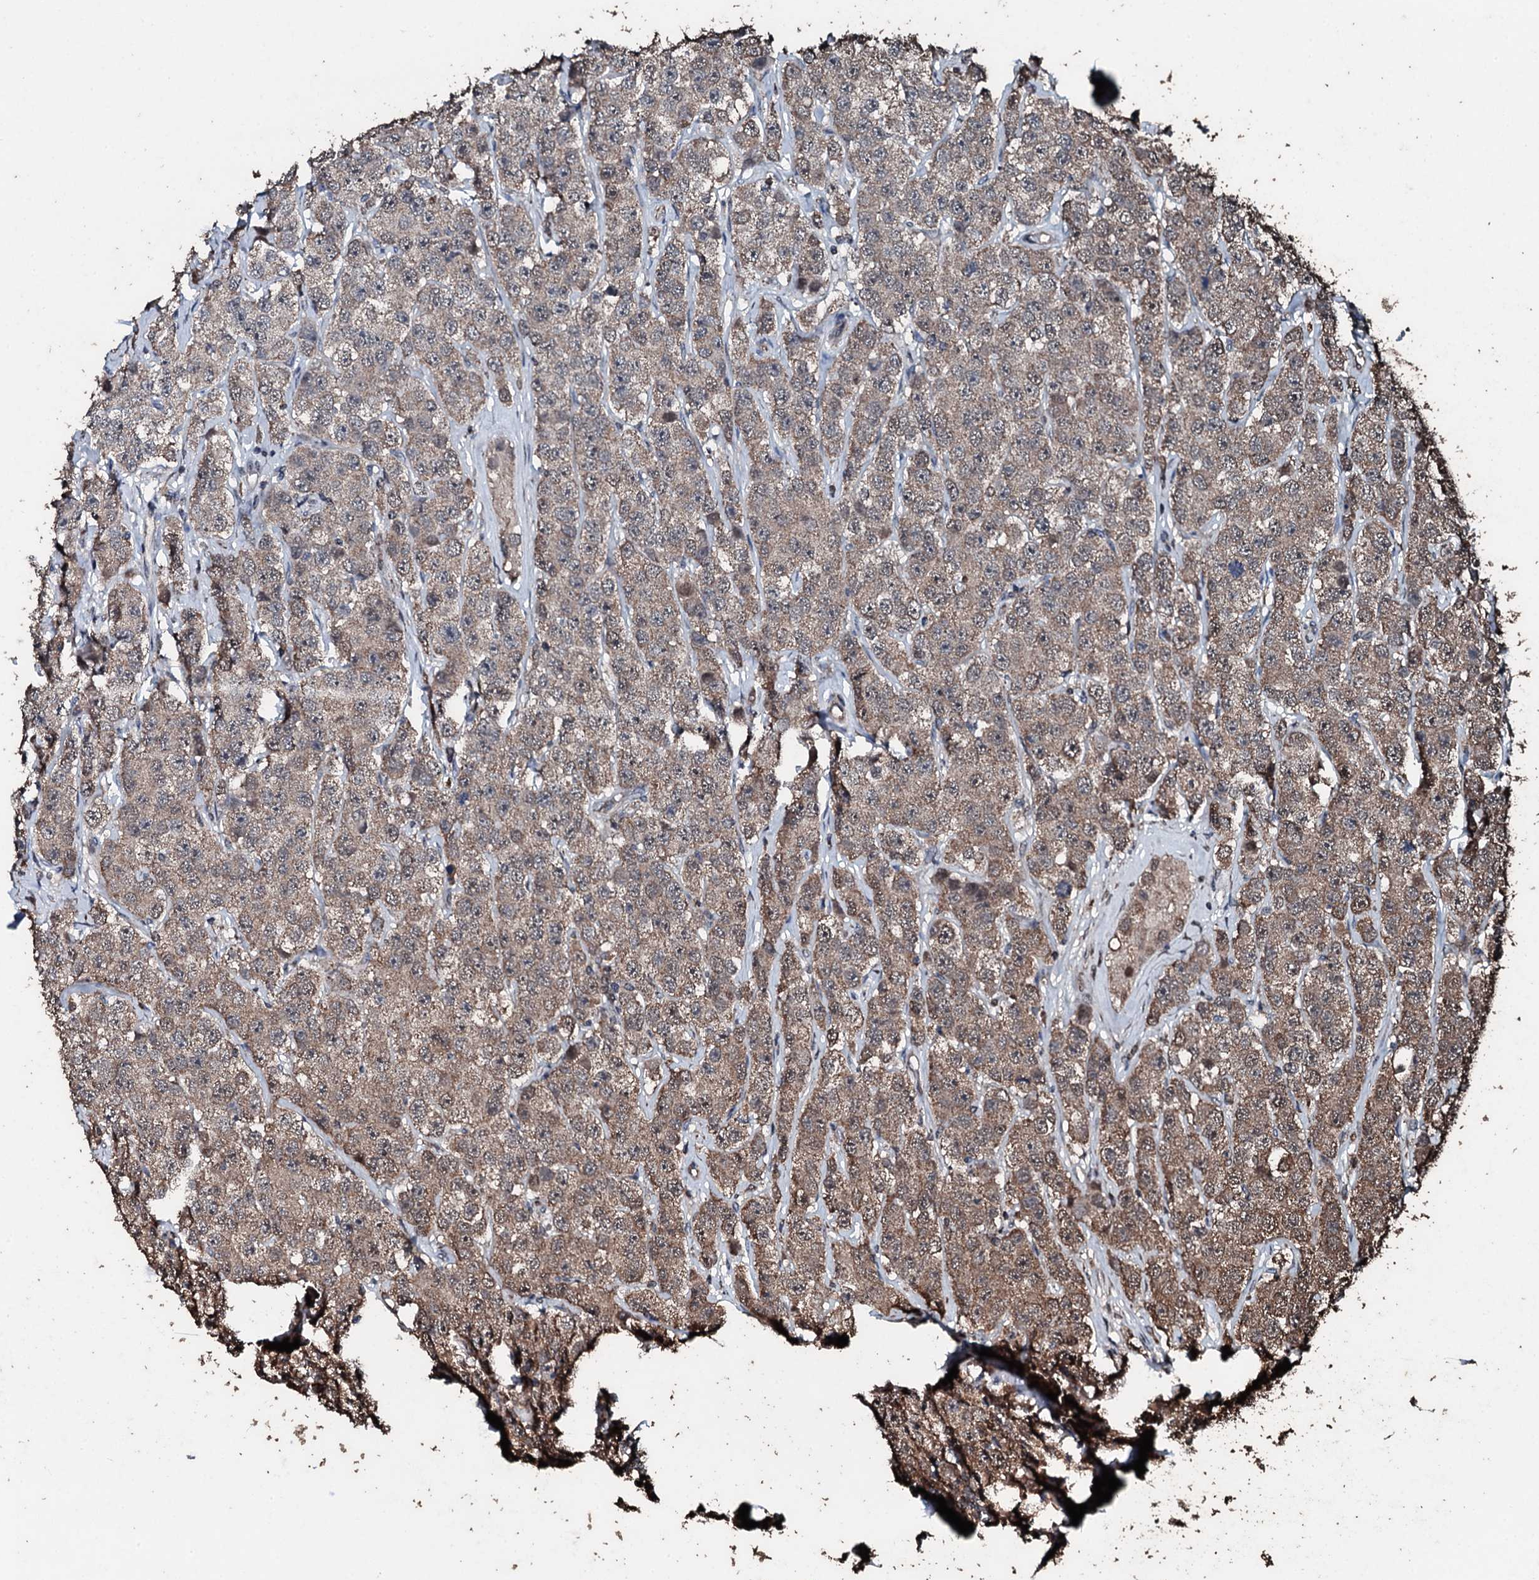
{"staining": {"intensity": "moderate", "quantity": ">75%", "location": "cytoplasmic/membranous"}, "tissue": "testis cancer", "cell_type": "Tumor cells", "image_type": "cancer", "snomed": [{"axis": "morphology", "description": "Seminoma, NOS"}, {"axis": "topography", "description": "Testis"}], "caption": "The immunohistochemical stain labels moderate cytoplasmic/membranous expression in tumor cells of testis seminoma tissue.", "gene": "FAAP24", "patient": {"sex": "male", "age": 28}}